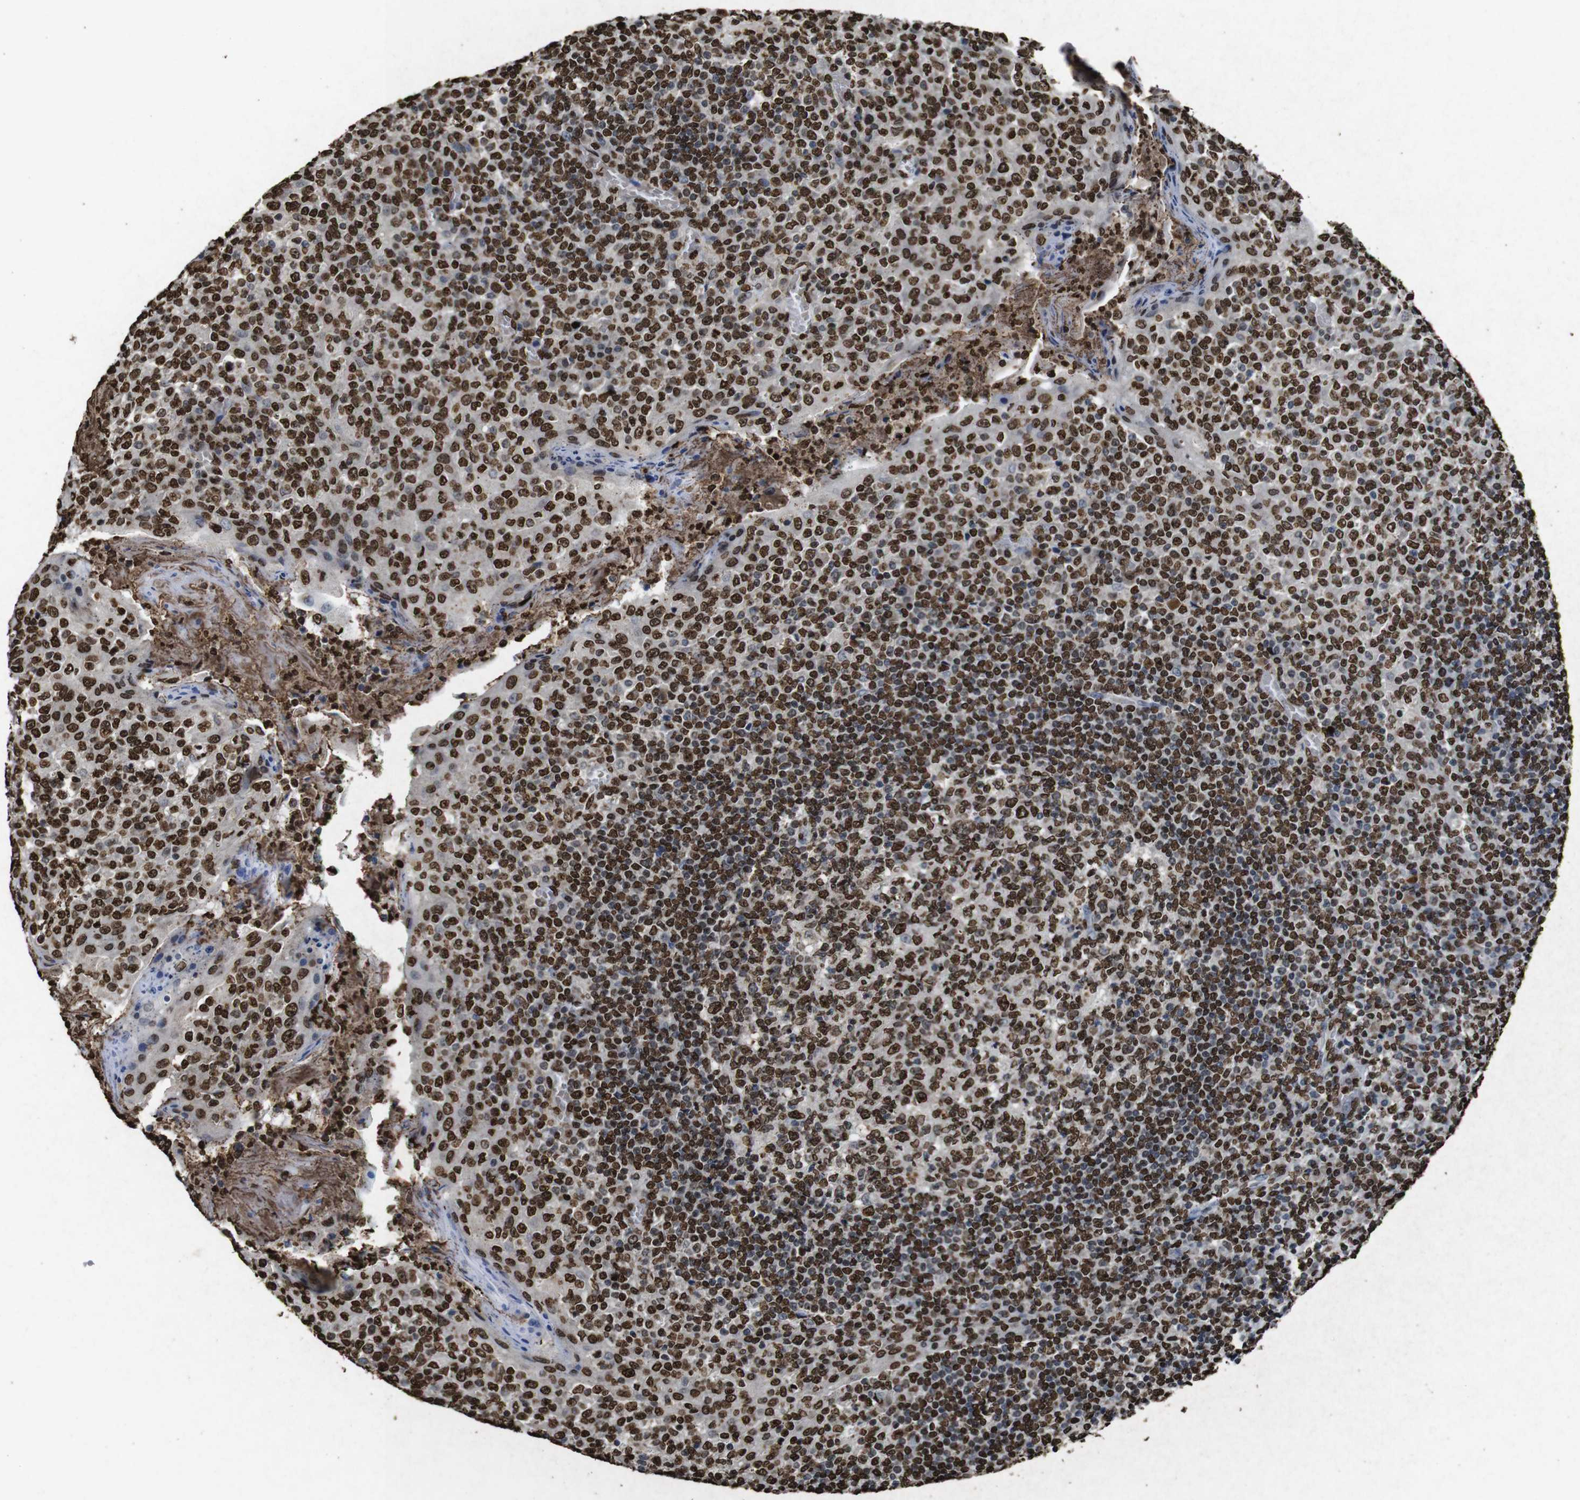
{"staining": {"intensity": "strong", "quantity": ">75%", "location": "nuclear"}, "tissue": "tonsil", "cell_type": "Germinal center cells", "image_type": "normal", "snomed": [{"axis": "morphology", "description": "Normal tissue, NOS"}, {"axis": "topography", "description": "Tonsil"}], "caption": "A brown stain shows strong nuclear staining of a protein in germinal center cells of unremarkable tonsil.", "gene": "MDM2", "patient": {"sex": "female", "age": 19}}